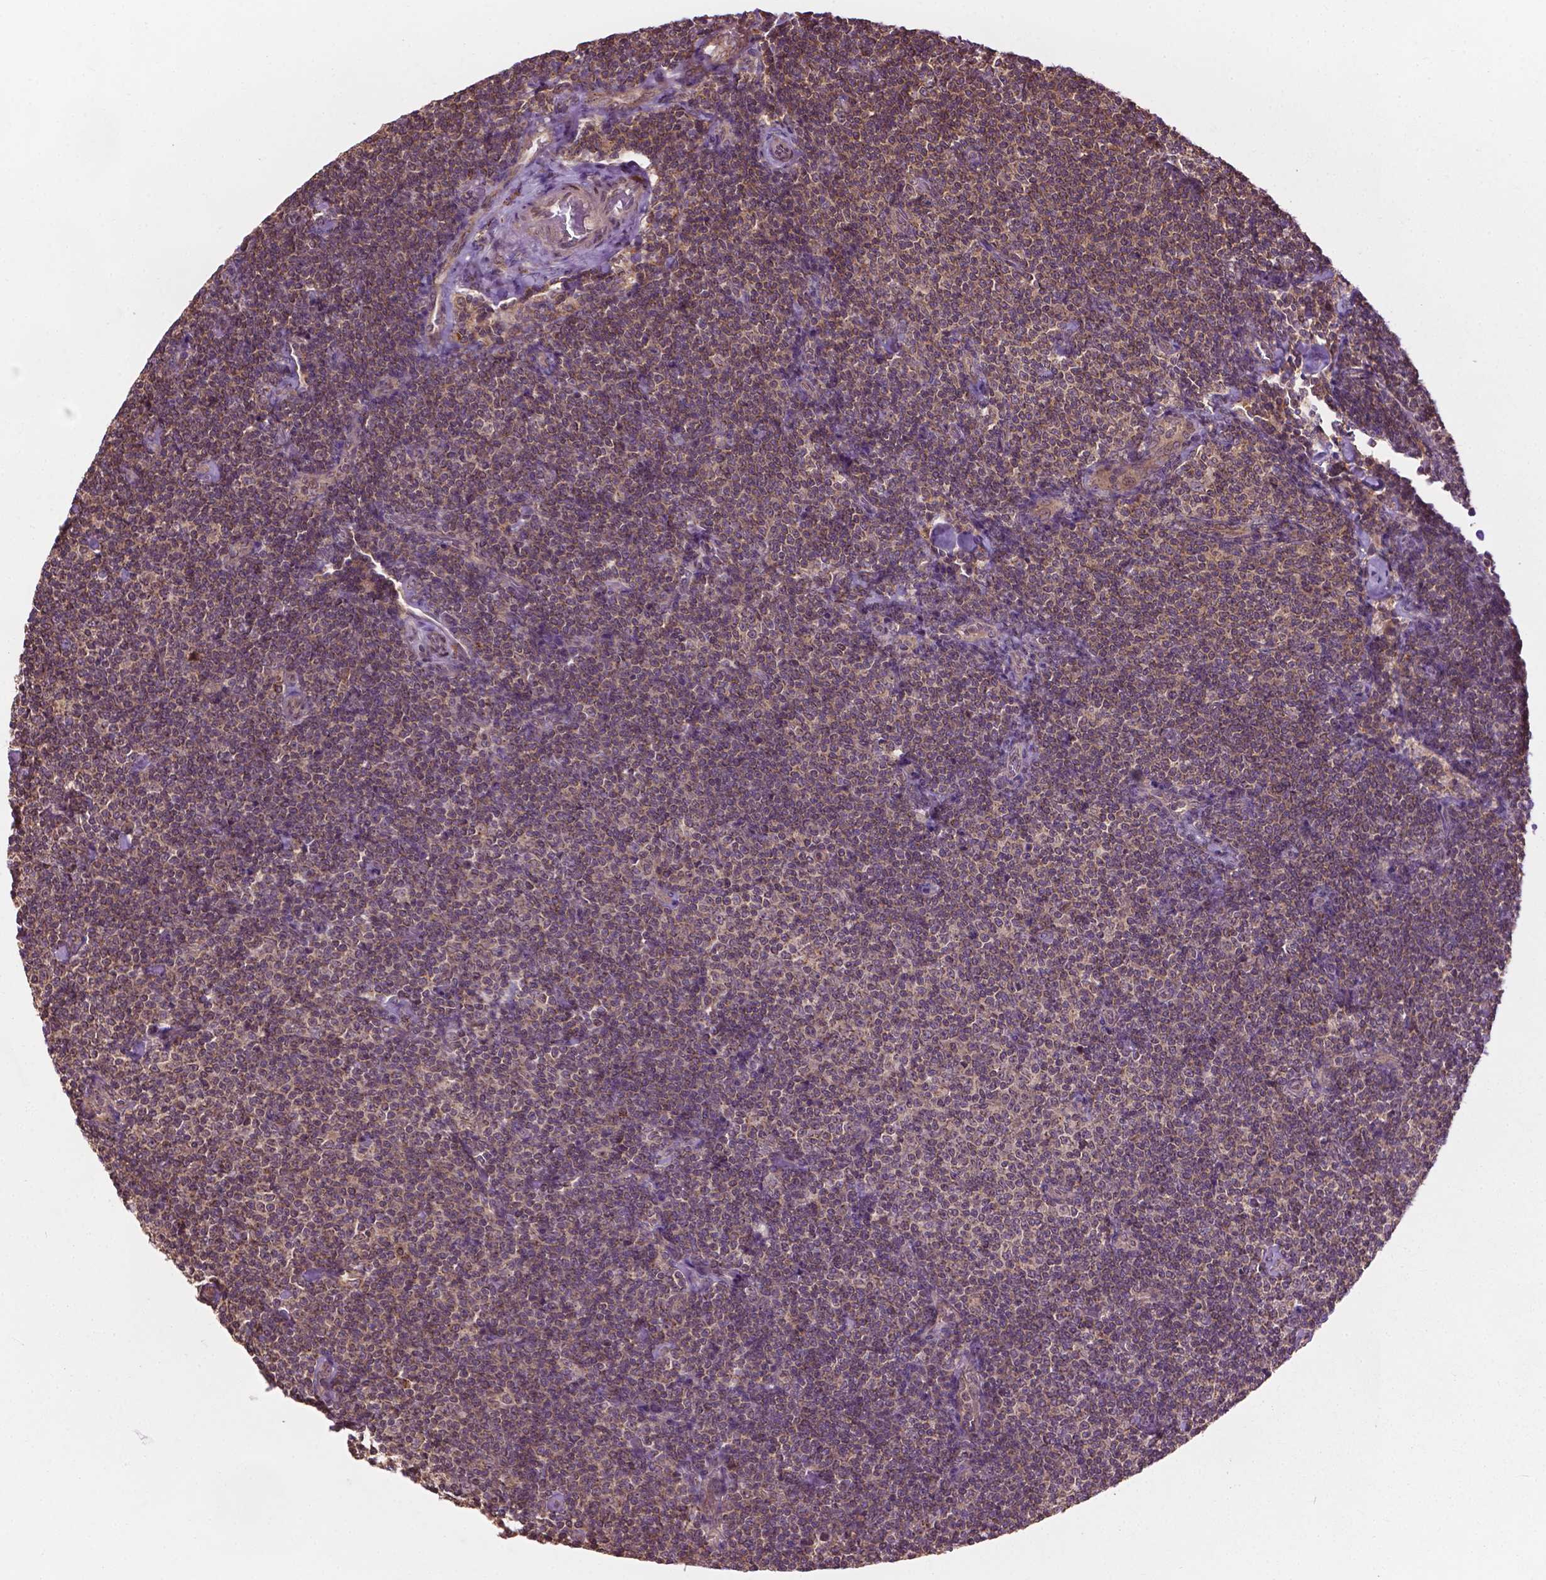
{"staining": {"intensity": "weak", "quantity": ">75%", "location": "cytoplasmic/membranous"}, "tissue": "lymphoma", "cell_type": "Tumor cells", "image_type": "cancer", "snomed": [{"axis": "morphology", "description": "Malignant lymphoma, non-Hodgkin's type, Low grade"}, {"axis": "topography", "description": "Lymph node"}], "caption": "Immunohistochemistry (IHC) of human lymphoma shows low levels of weak cytoplasmic/membranous expression in about >75% of tumor cells. The staining was performed using DAB (3,3'-diaminobenzidine) to visualize the protein expression in brown, while the nuclei were stained in blue with hematoxylin (Magnification: 20x).", "gene": "PPP1CB", "patient": {"sex": "male", "age": 81}}